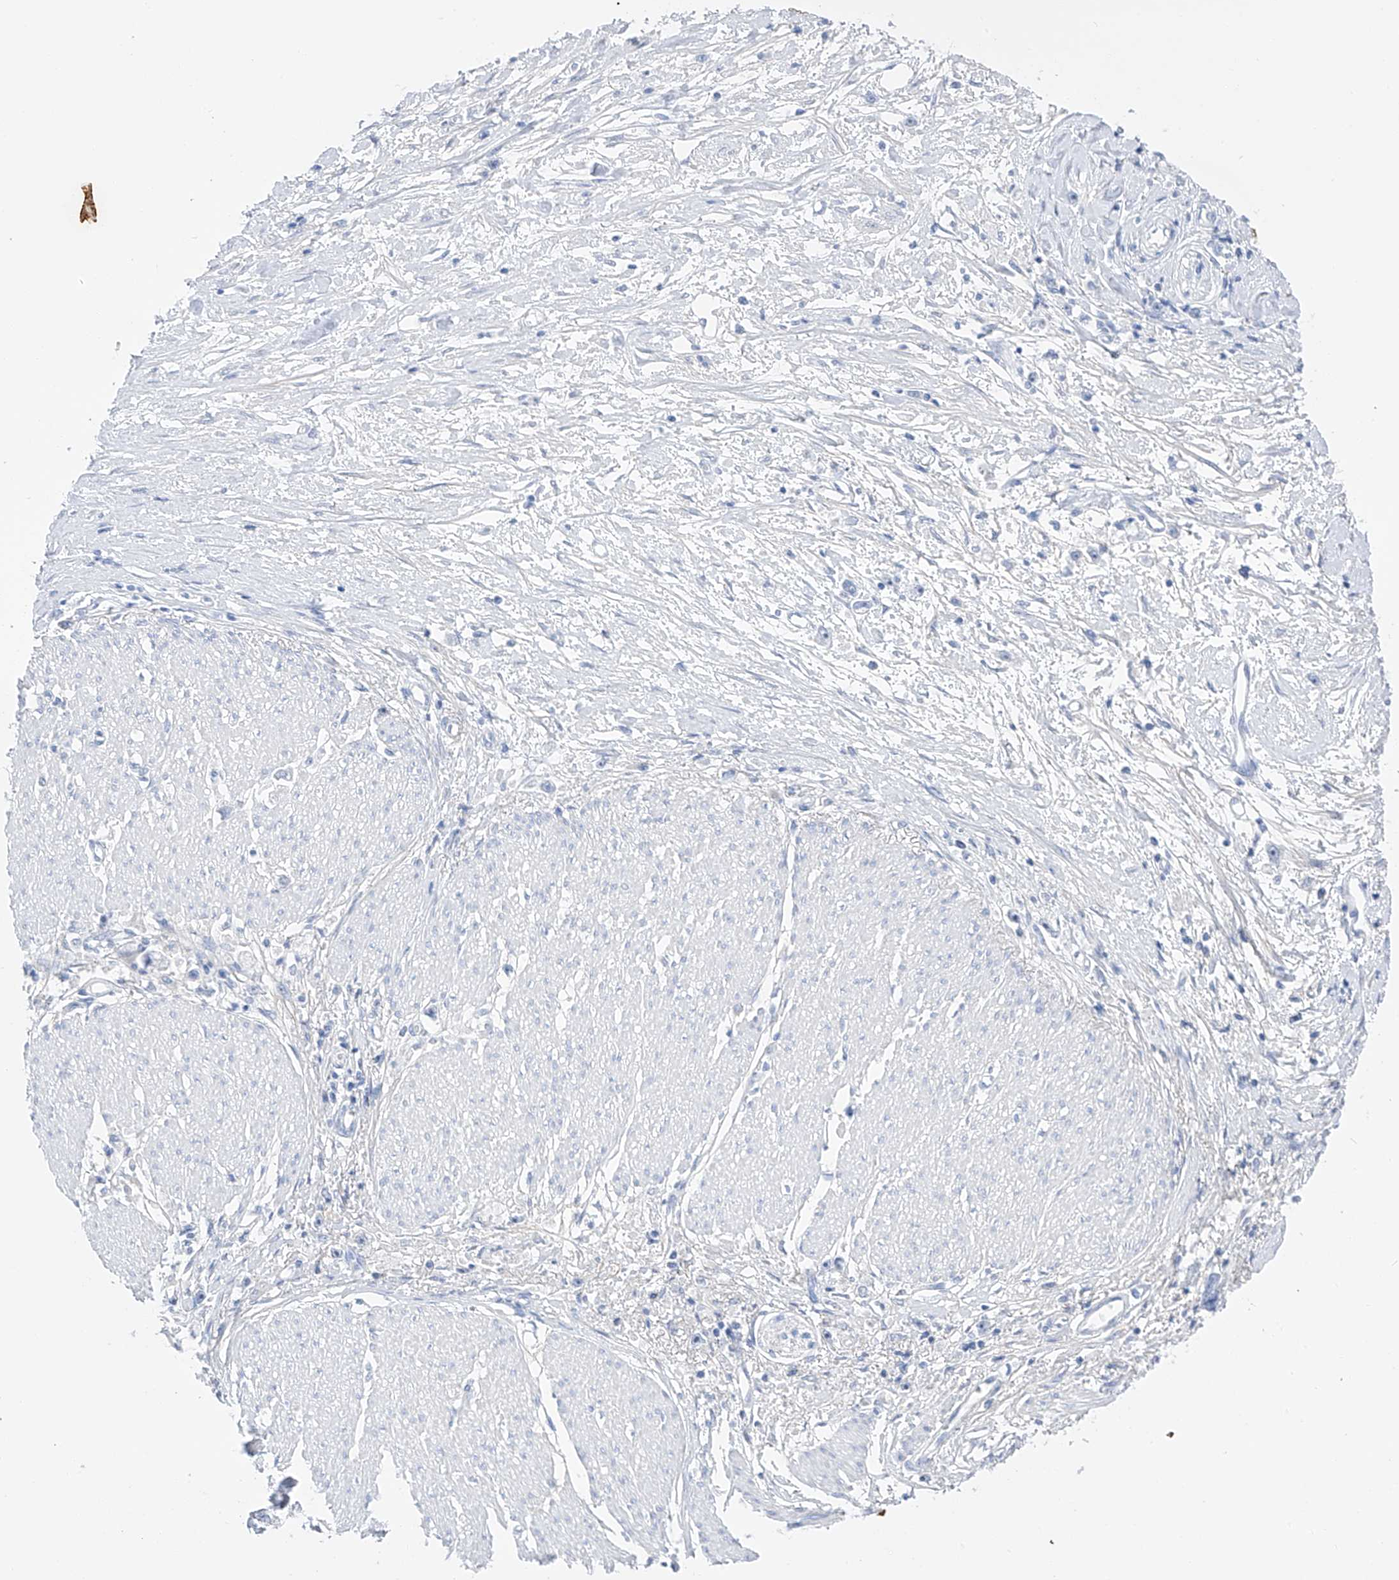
{"staining": {"intensity": "negative", "quantity": "none", "location": "none"}, "tissue": "stomach cancer", "cell_type": "Tumor cells", "image_type": "cancer", "snomed": [{"axis": "morphology", "description": "Adenocarcinoma, NOS"}, {"axis": "topography", "description": "Stomach"}], "caption": "Protein analysis of adenocarcinoma (stomach) reveals no significant expression in tumor cells.", "gene": "FLG", "patient": {"sex": "female", "age": 59}}